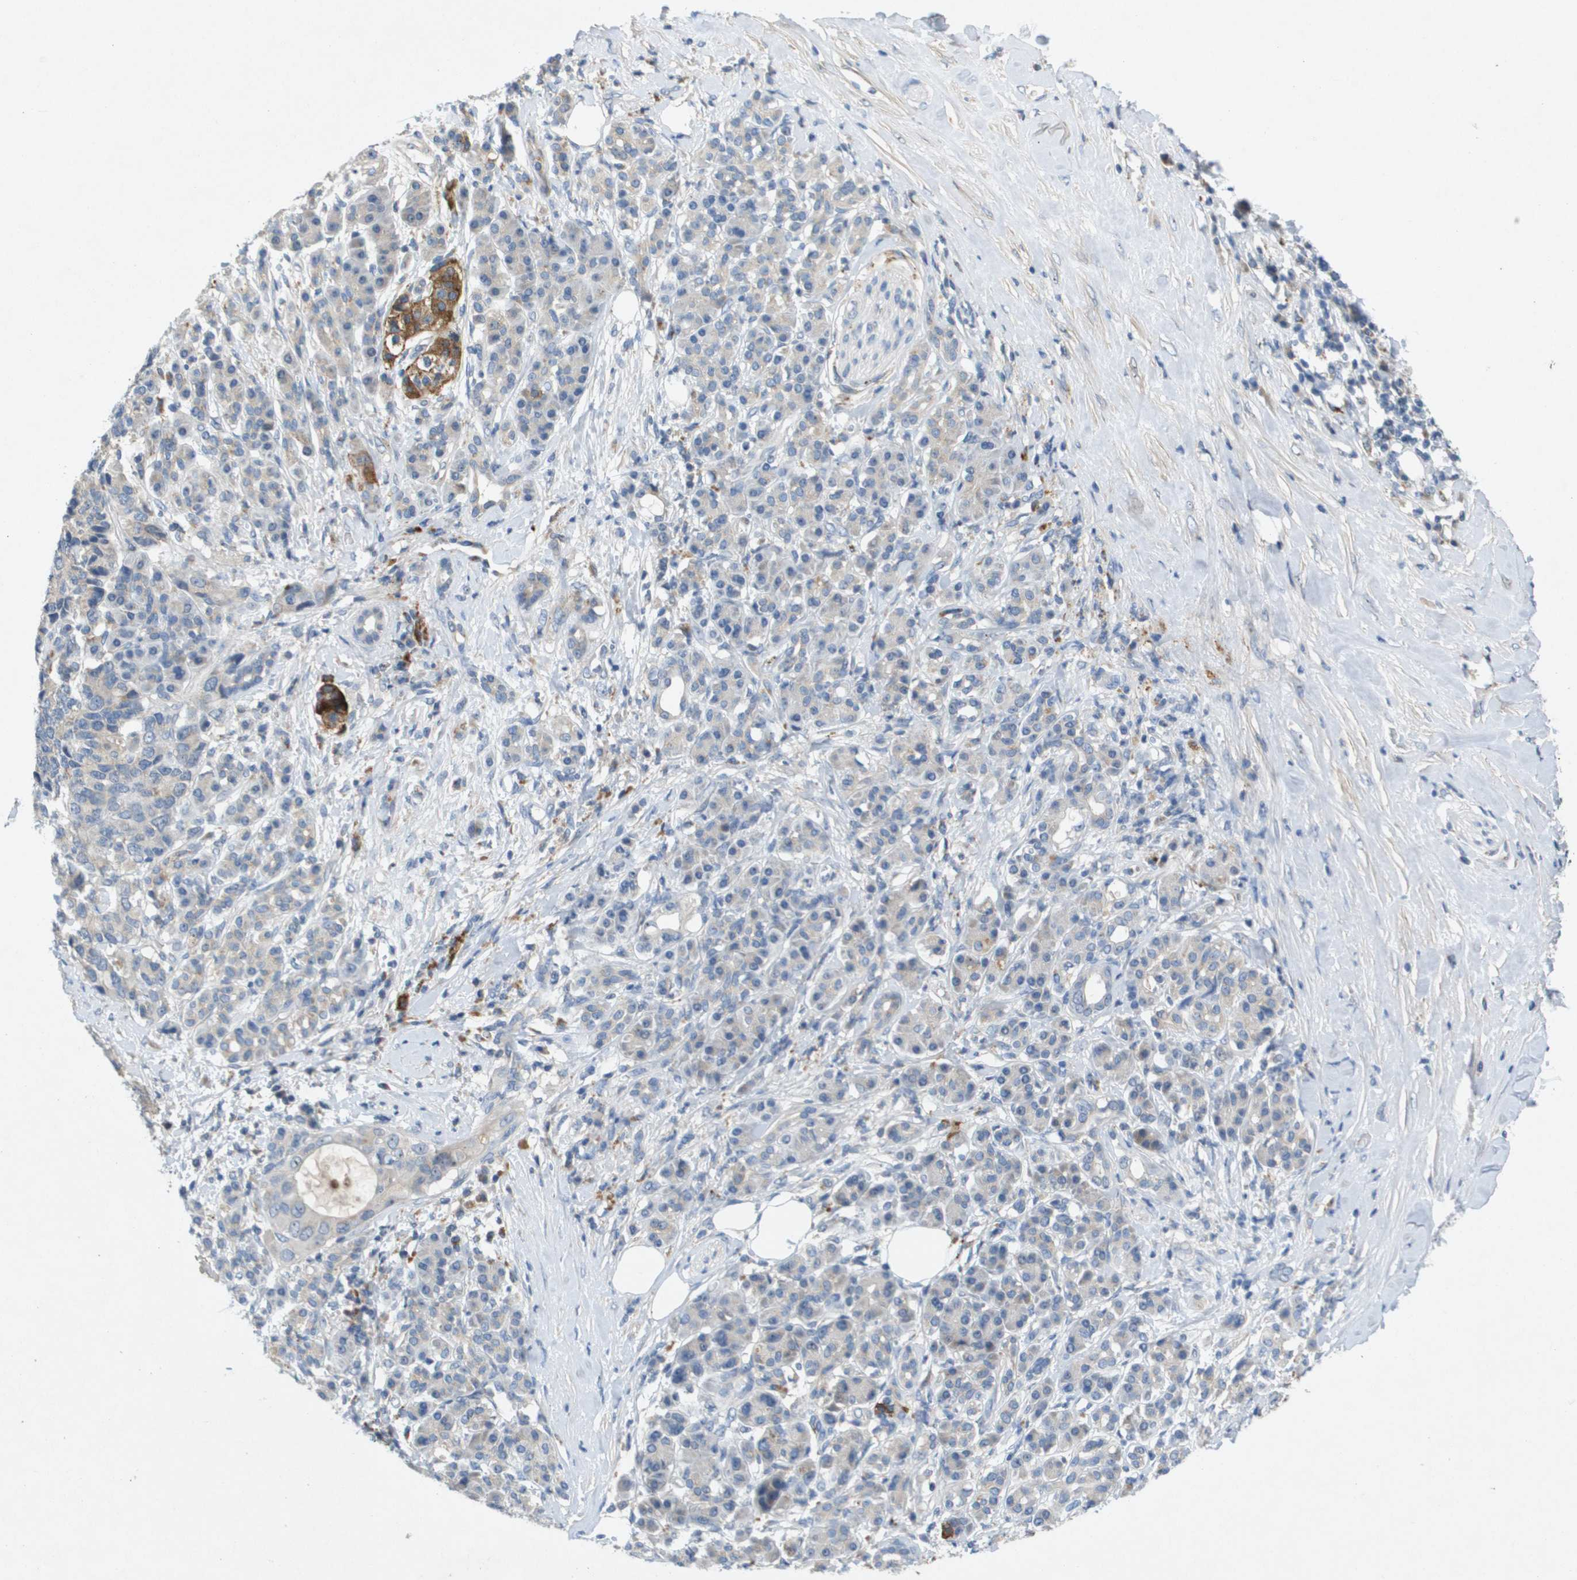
{"staining": {"intensity": "weak", "quantity": "<25%", "location": "cytoplasmic/membranous"}, "tissue": "pancreatic cancer", "cell_type": "Tumor cells", "image_type": "cancer", "snomed": [{"axis": "morphology", "description": "Adenocarcinoma, NOS"}, {"axis": "topography", "description": "Pancreas"}], "caption": "The immunohistochemistry (IHC) histopathology image has no significant staining in tumor cells of pancreatic cancer (adenocarcinoma) tissue.", "gene": "B3GNT5", "patient": {"sex": "female", "age": 56}}